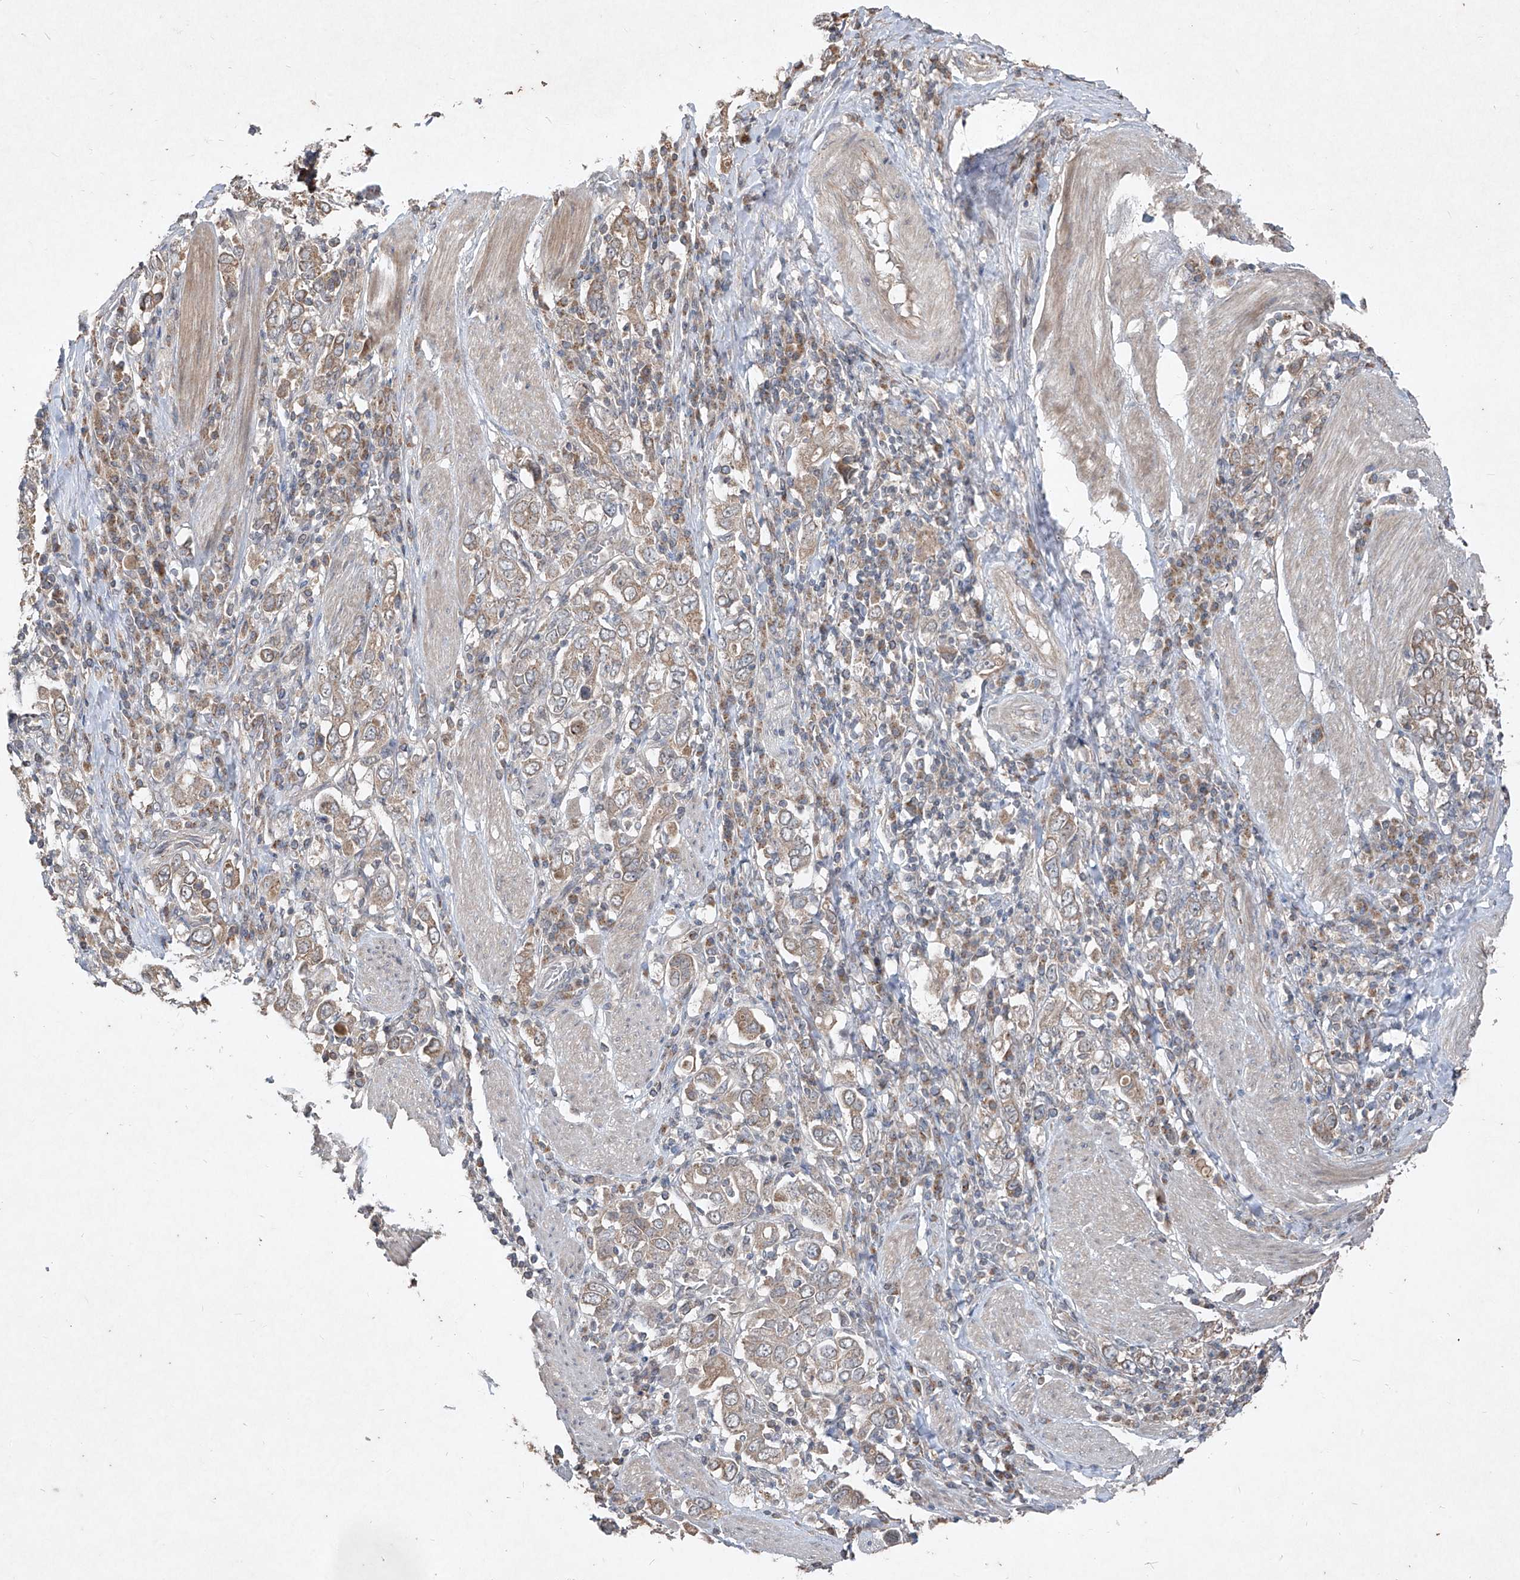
{"staining": {"intensity": "moderate", "quantity": ">75%", "location": "cytoplasmic/membranous"}, "tissue": "stomach cancer", "cell_type": "Tumor cells", "image_type": "cancer", "snomed": [{"axis": "morphology", "description": "Adenocarcinoma, NOS"}, {"axis": "topography", "description": "Stomach, upper"}], "caption": "The image shows a brown stain indicating the presence of a protein in the cytoplasmic/membranous of tumor cells in stomach adenocarcinoma.", "gene": "ABCD3", "patient": {"sex": "male", "age": 62}}